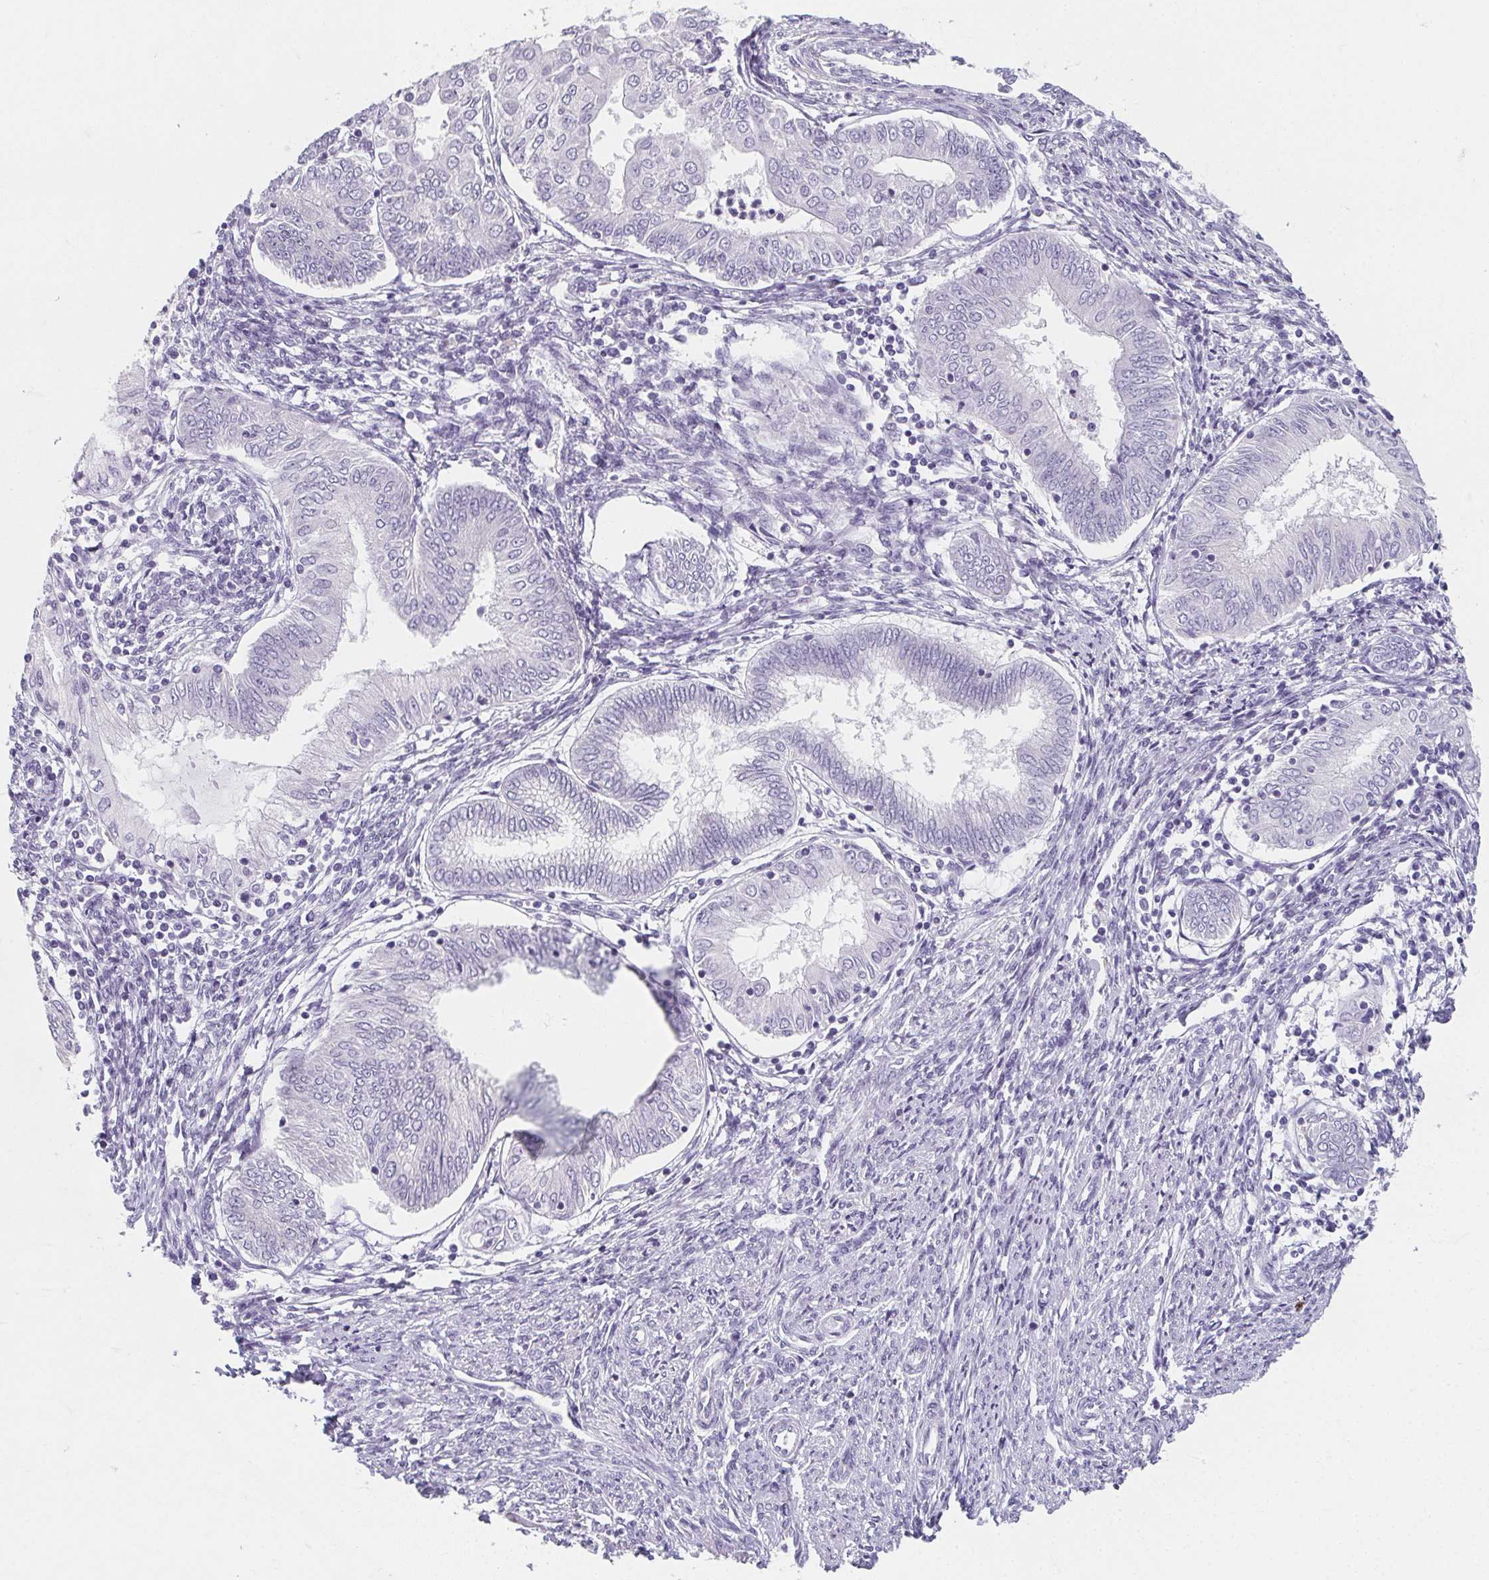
{"staining": {"intensity": "negative", "quantity": "none", "location": "none"}, "tissue": "endometrial cancer", "cell_type": "Tumor cells", "image_type": "cancer", "snomed": [{"axis": "morphology", "description": "Adenocarcinoma, NOS"}, {"axis": "topography", "description": "Endometrium"}], "caption": "IHC histopathology image of neoplastic tissue: adenocarcinoma (endometrial) stained with DAB reveals no significant protein expression in tumor cells.", "gene": "CAMKV", "patient": {"sex": "female", "age": 68}}